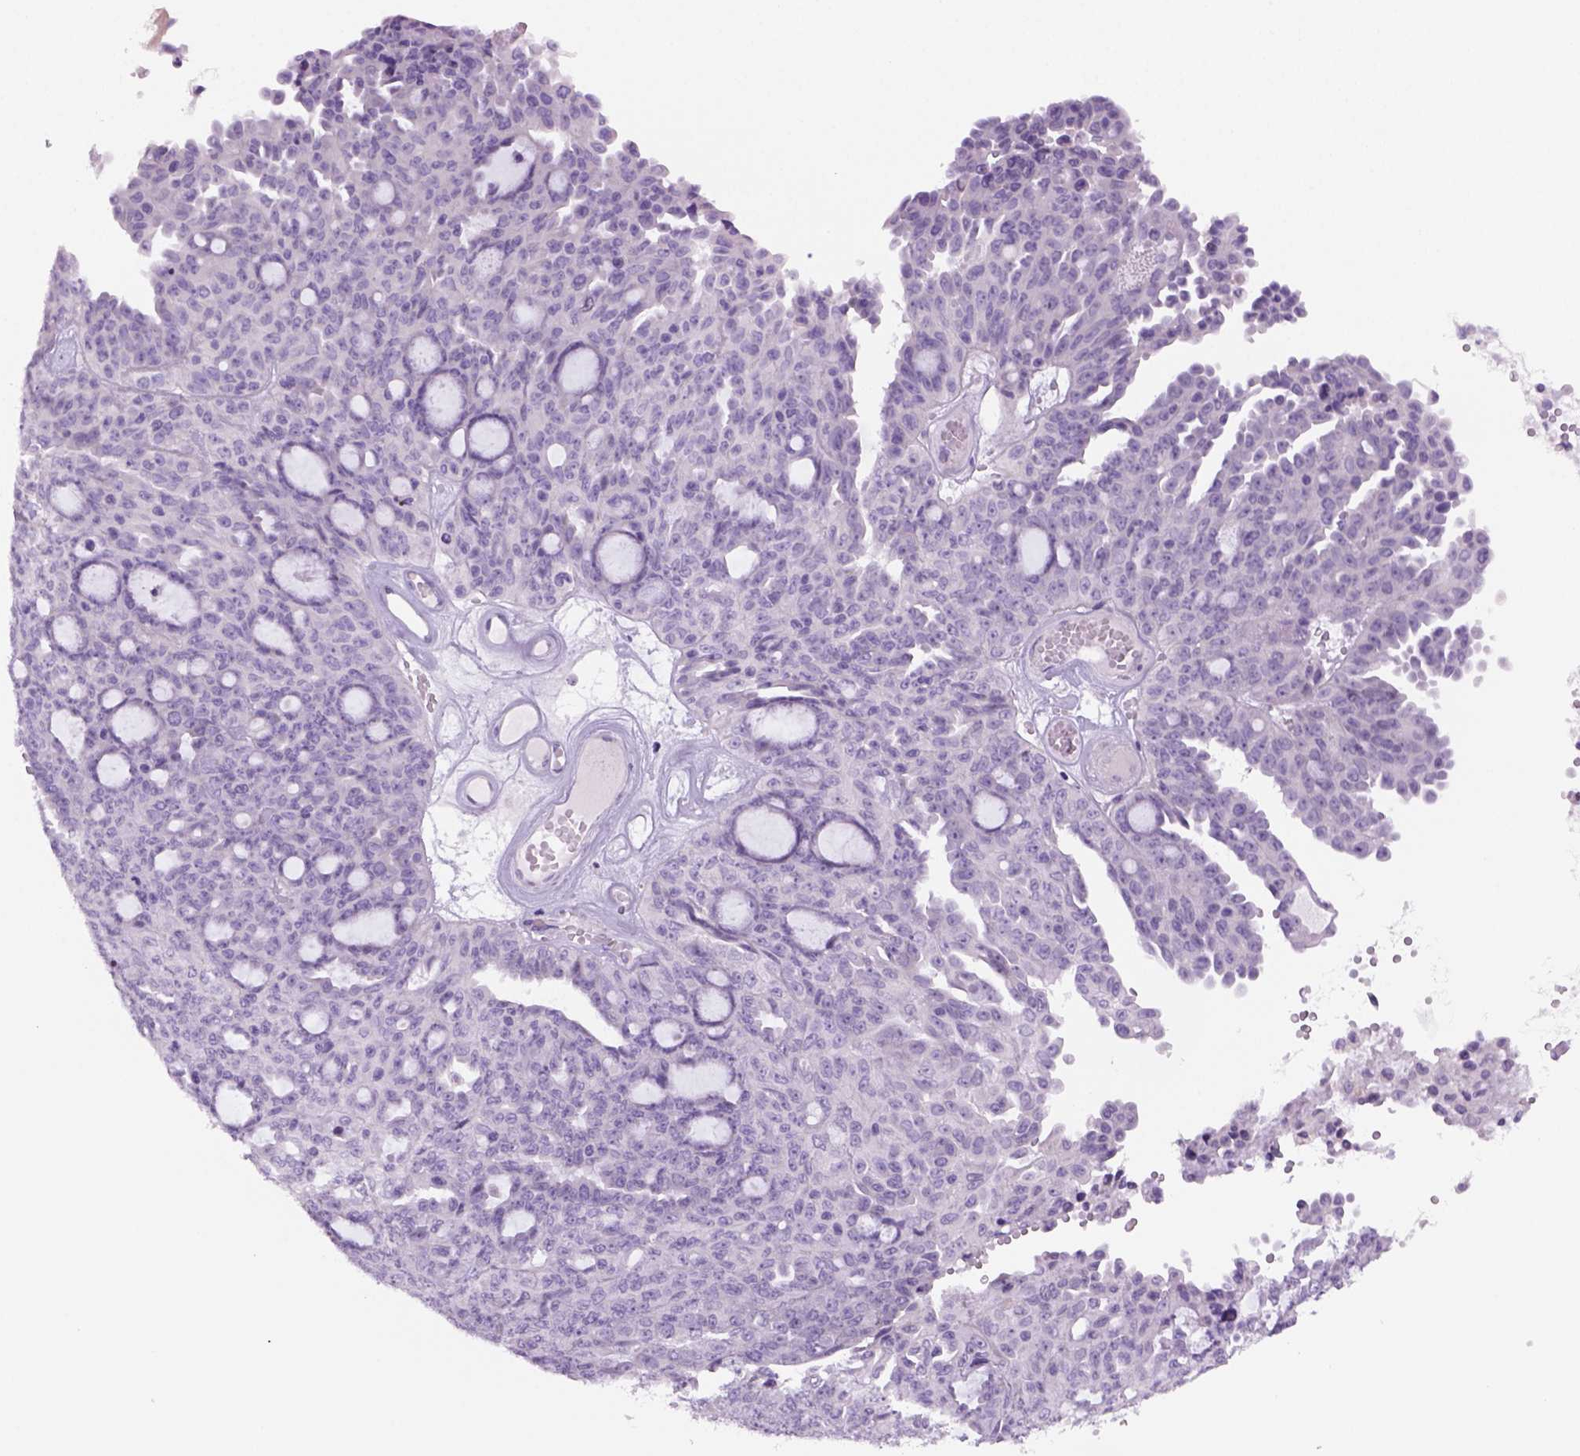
{"staining": {"intensity": "negative", "quantity": "none", "location": "none"}, "tissue": "ovarian cancer", "cell_type": "Tumor cells", "image_type": "cancer", "snomed": [{"axis": "morphology", "description": "Cystadenocarcinoma, serous, NOS"}, {"axis": "topography", "description": "Ovary"}], "caption": "This is an immunohistochemistry (IHC) histopathology image of human ovarian cancer (serous cystadenocarcinoma). There is no staining in tumor cells.", "gene": "DNAH11", "patient": {"sex": "female", "age": 71}}